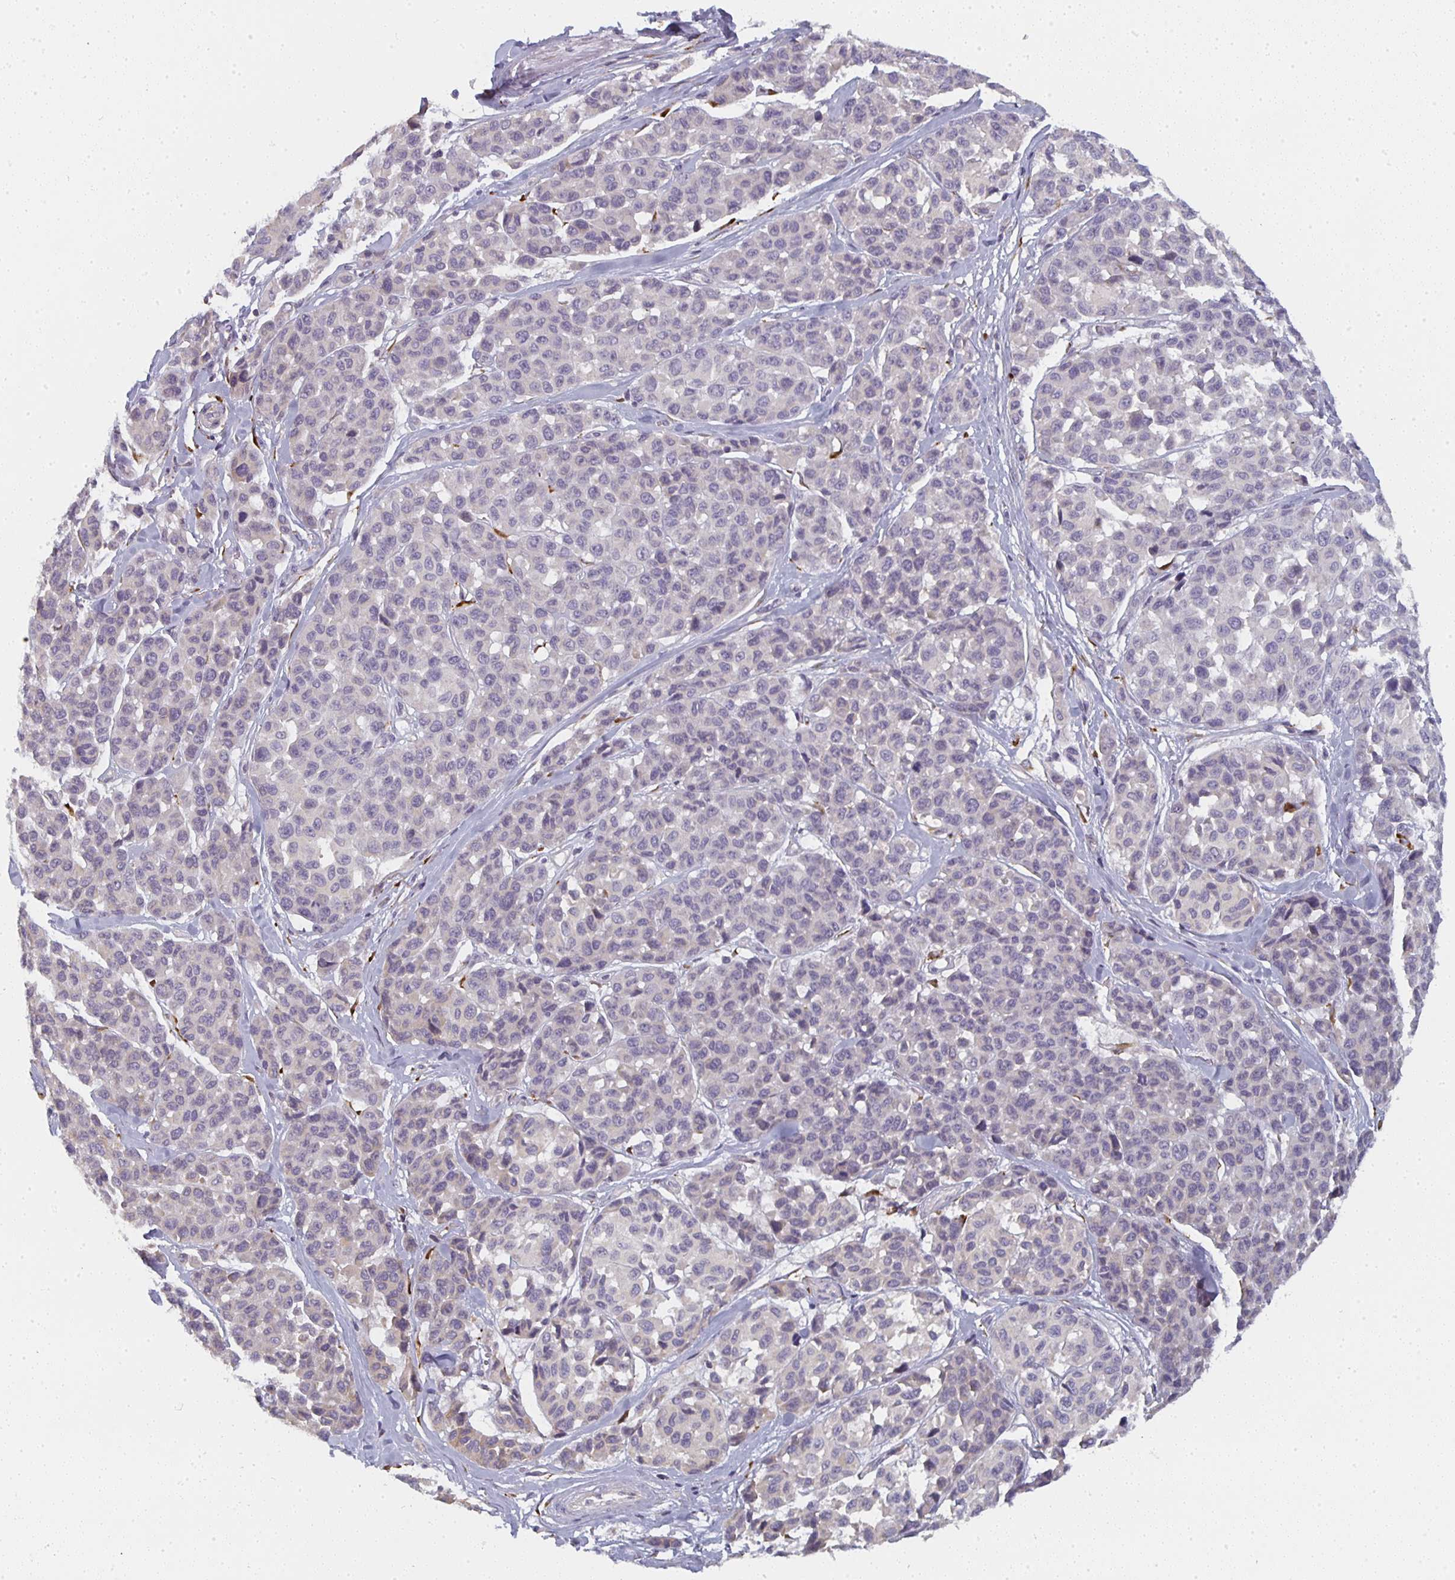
{"staining": {"intensity": "negative", "quantity": "none", "location": "none"}, "tissue": "melanoma", "cell_type": "Tumor cells", "image_type": "cancer", "snomed": [{"axis": "morphology", "description": "Malignant melanoma, NOS"}, {"axis": "topography", "description": "Skin"}], "caption": "Malignant melanoma was stained to show a protein in brown. There is no significant expression in tumor cells.", "gene": "CTHRC1", "patient": {"sex": "female", "age": 66}}